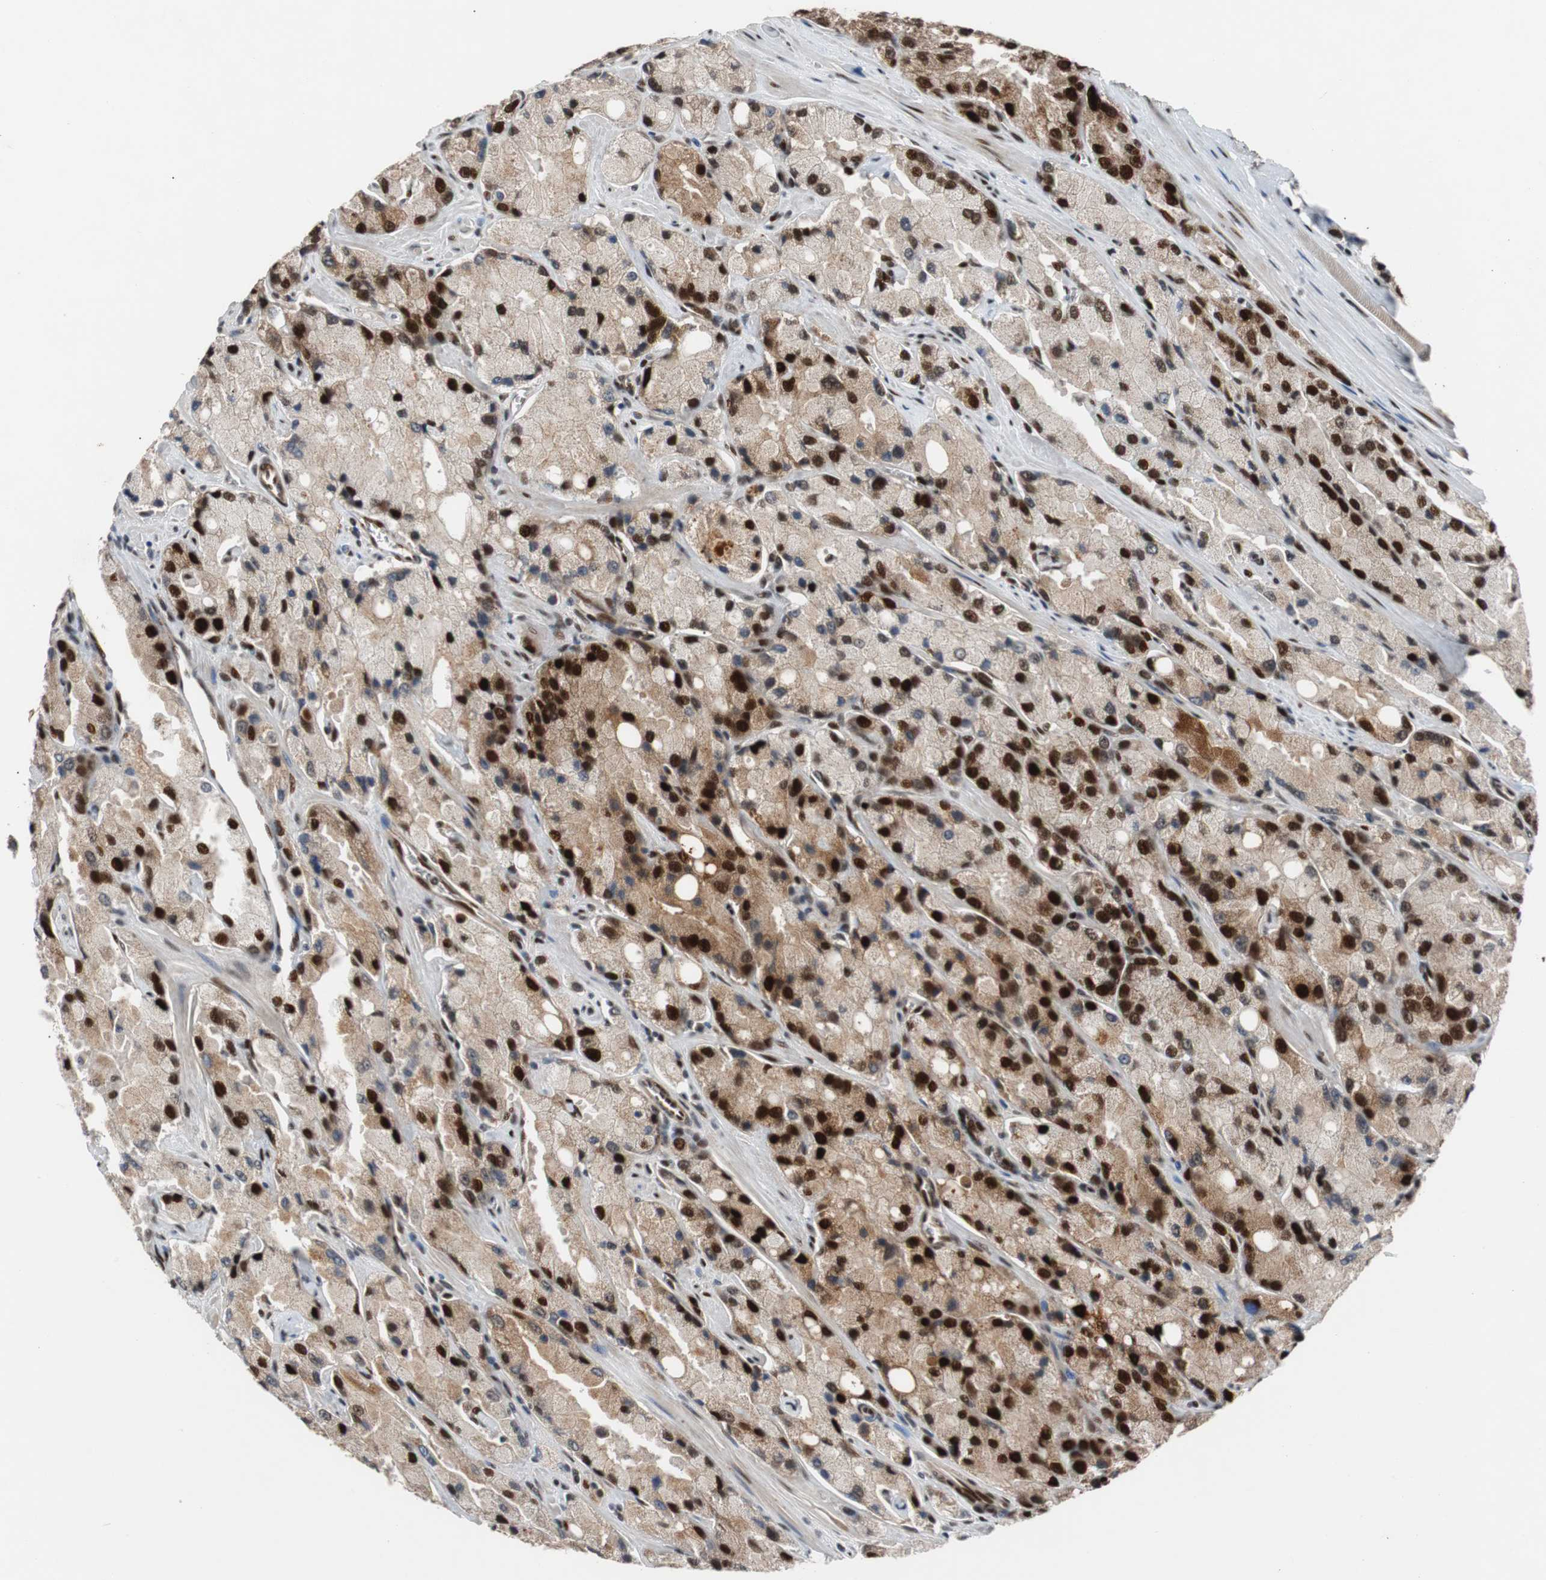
{"staining": {"intensity": "strong", "quantity": ">75%", "location": "nuclear"}, "tissue": "prostate cancer", "cell_type": "Tumor cells", "image_type": "cancer", "snomed": [{"axis": "morphology", "description": "Adenocarcinoma, High grade"}, {"axis": "topography", "description": "Prostate"}], "caption": "Prostate cancer (high-grade adenocarcinoma) tissue reveals strong nuclear positivity in about >75% of tumor cells, visualized by immunohistochemistry.", "gene": "NBL1", "patient": {"sex": "male", "age": 58}}